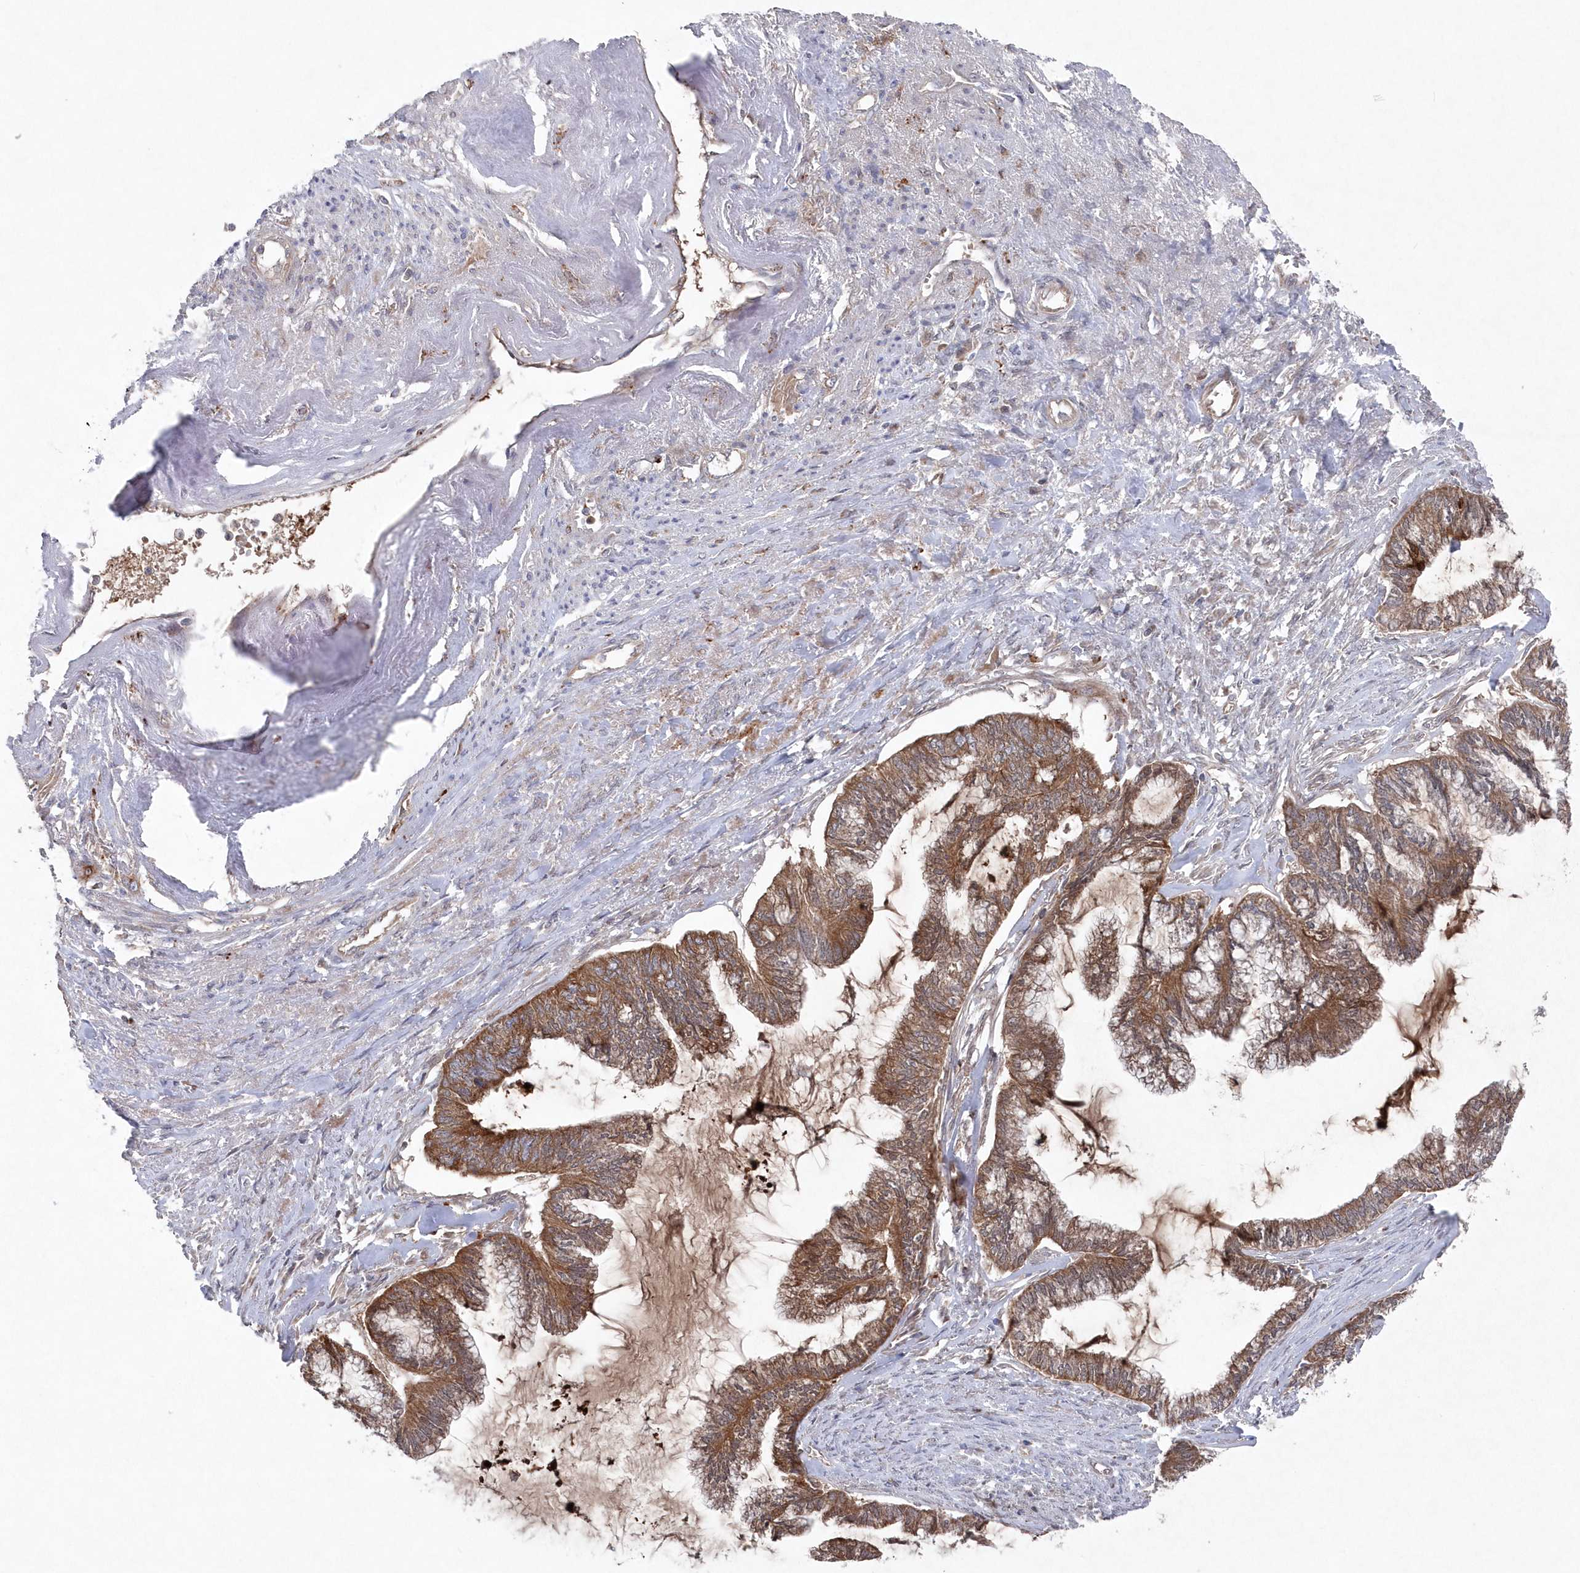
{"staining": {"intensity": "moderate", "quantity": ">75%", "location": "cytoplasmic/membranous"}, "tissue": "endometrial cancer", "cell_type": "Tumor cells", "image_type": "cancer", "snomed": [{"axis": "morphology", "description": "Adenocarcinoma, NOS"}, {"axis": "topography", "description": "Endometrium"}], "caption": "Protein analysis of endometrial cancer tissue demonstrates moderate cytoplasmic/membranous staining in about >75% of tumor cells.", "gene": "ASNSD1", "patient": {"sex": "female", "age": 86}}